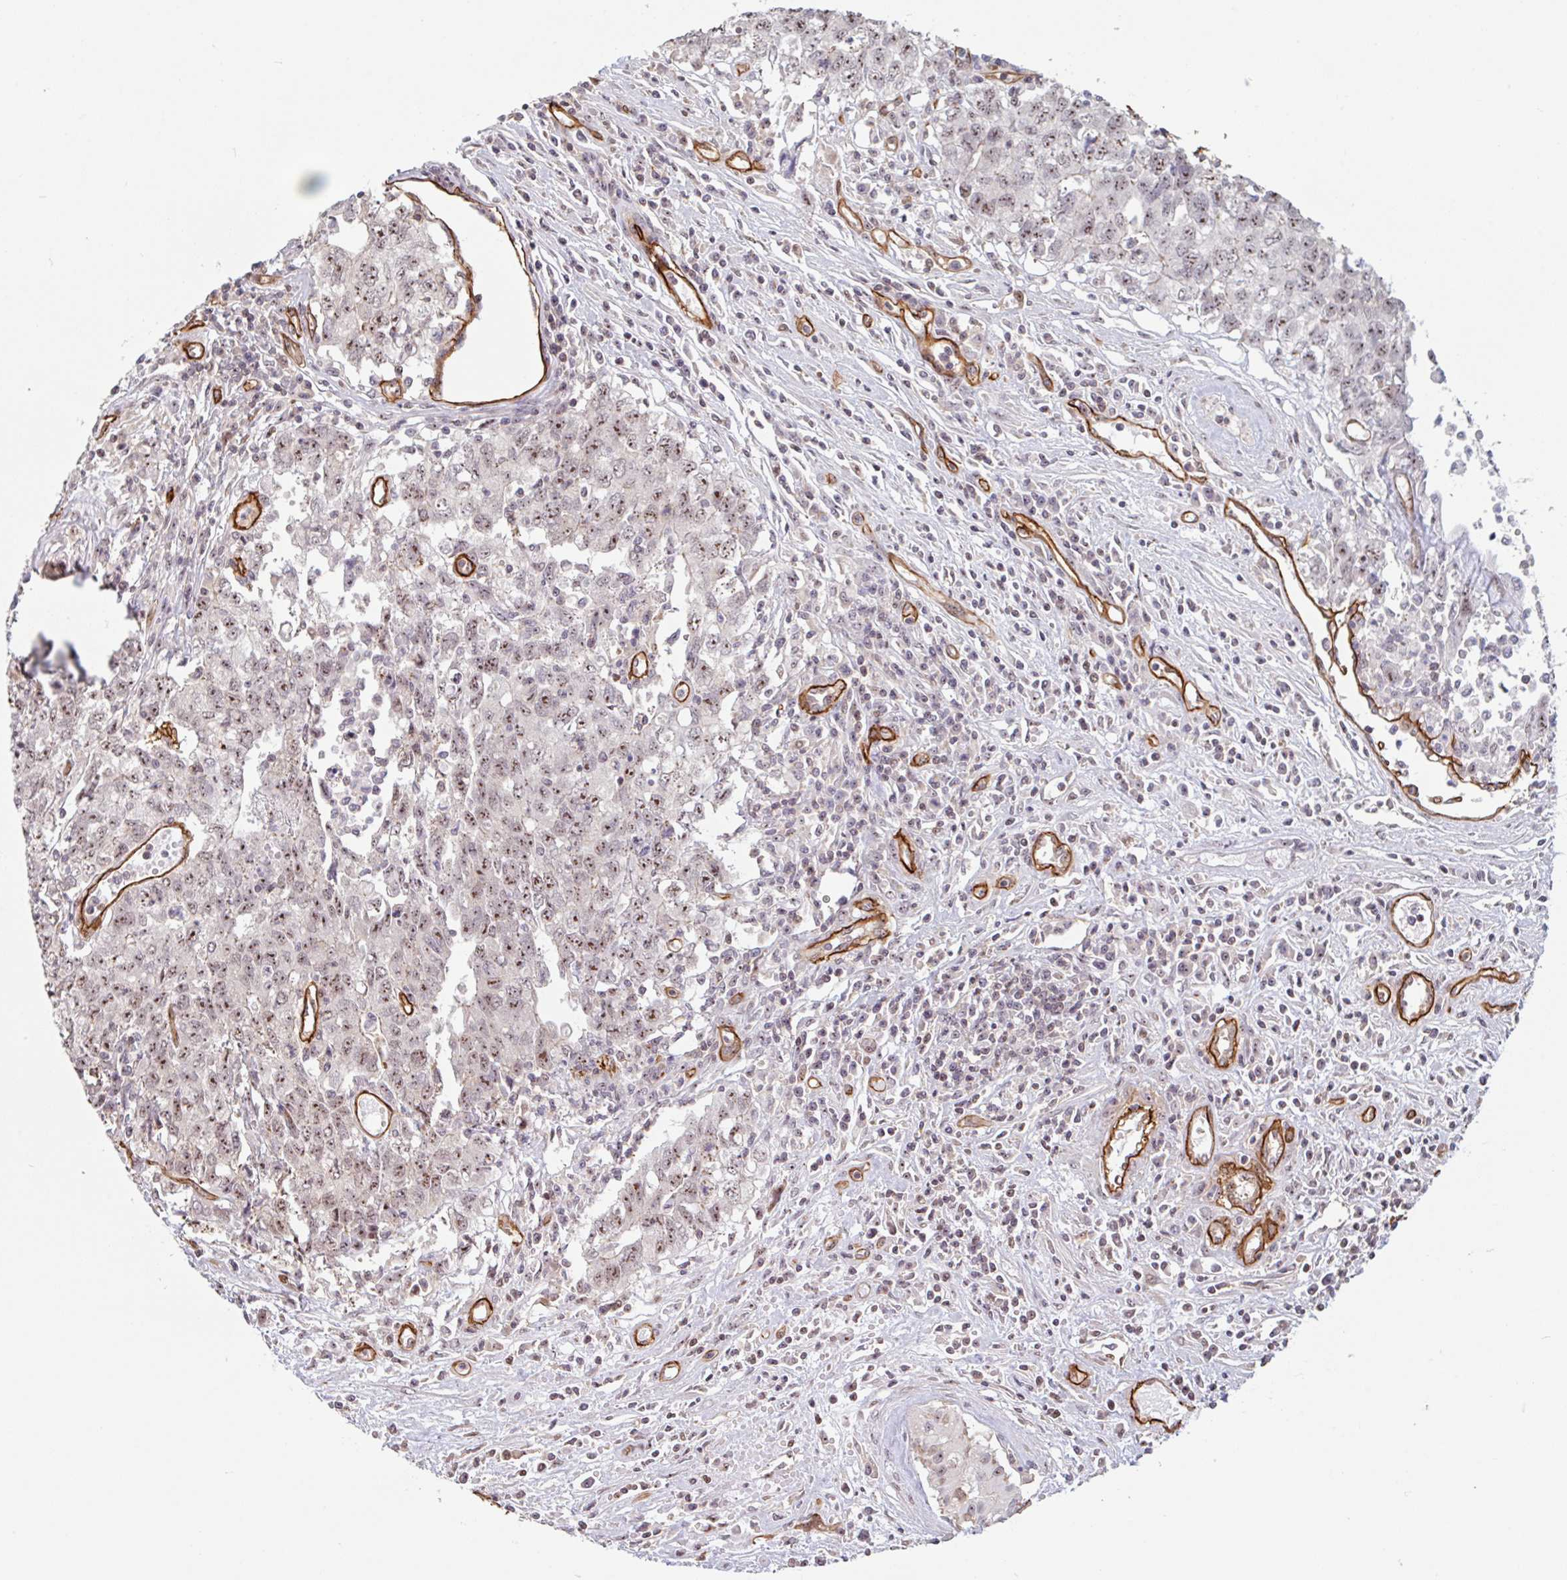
{"staining": {"intensity": "moderate", "quantity": ">75%", "location": "nuclear"}, "tissue": "testis cancer", "cell_type": "Tumor cells", "image_type": "cancer", "snomed": [{"axis": "morphology", "description": "Carcinoma, Embryonal, NOS"}, {"axis": "topography", "description": "Testis"}], "caption": "Immunohistochemical staining of human embryonal carcinoma (testis) reveals medium levels of moderate nuclear expression in approximately >75% of tumor cells.", "gene": "ZNF689", "patient": {"sex": "male", "age": 34}}